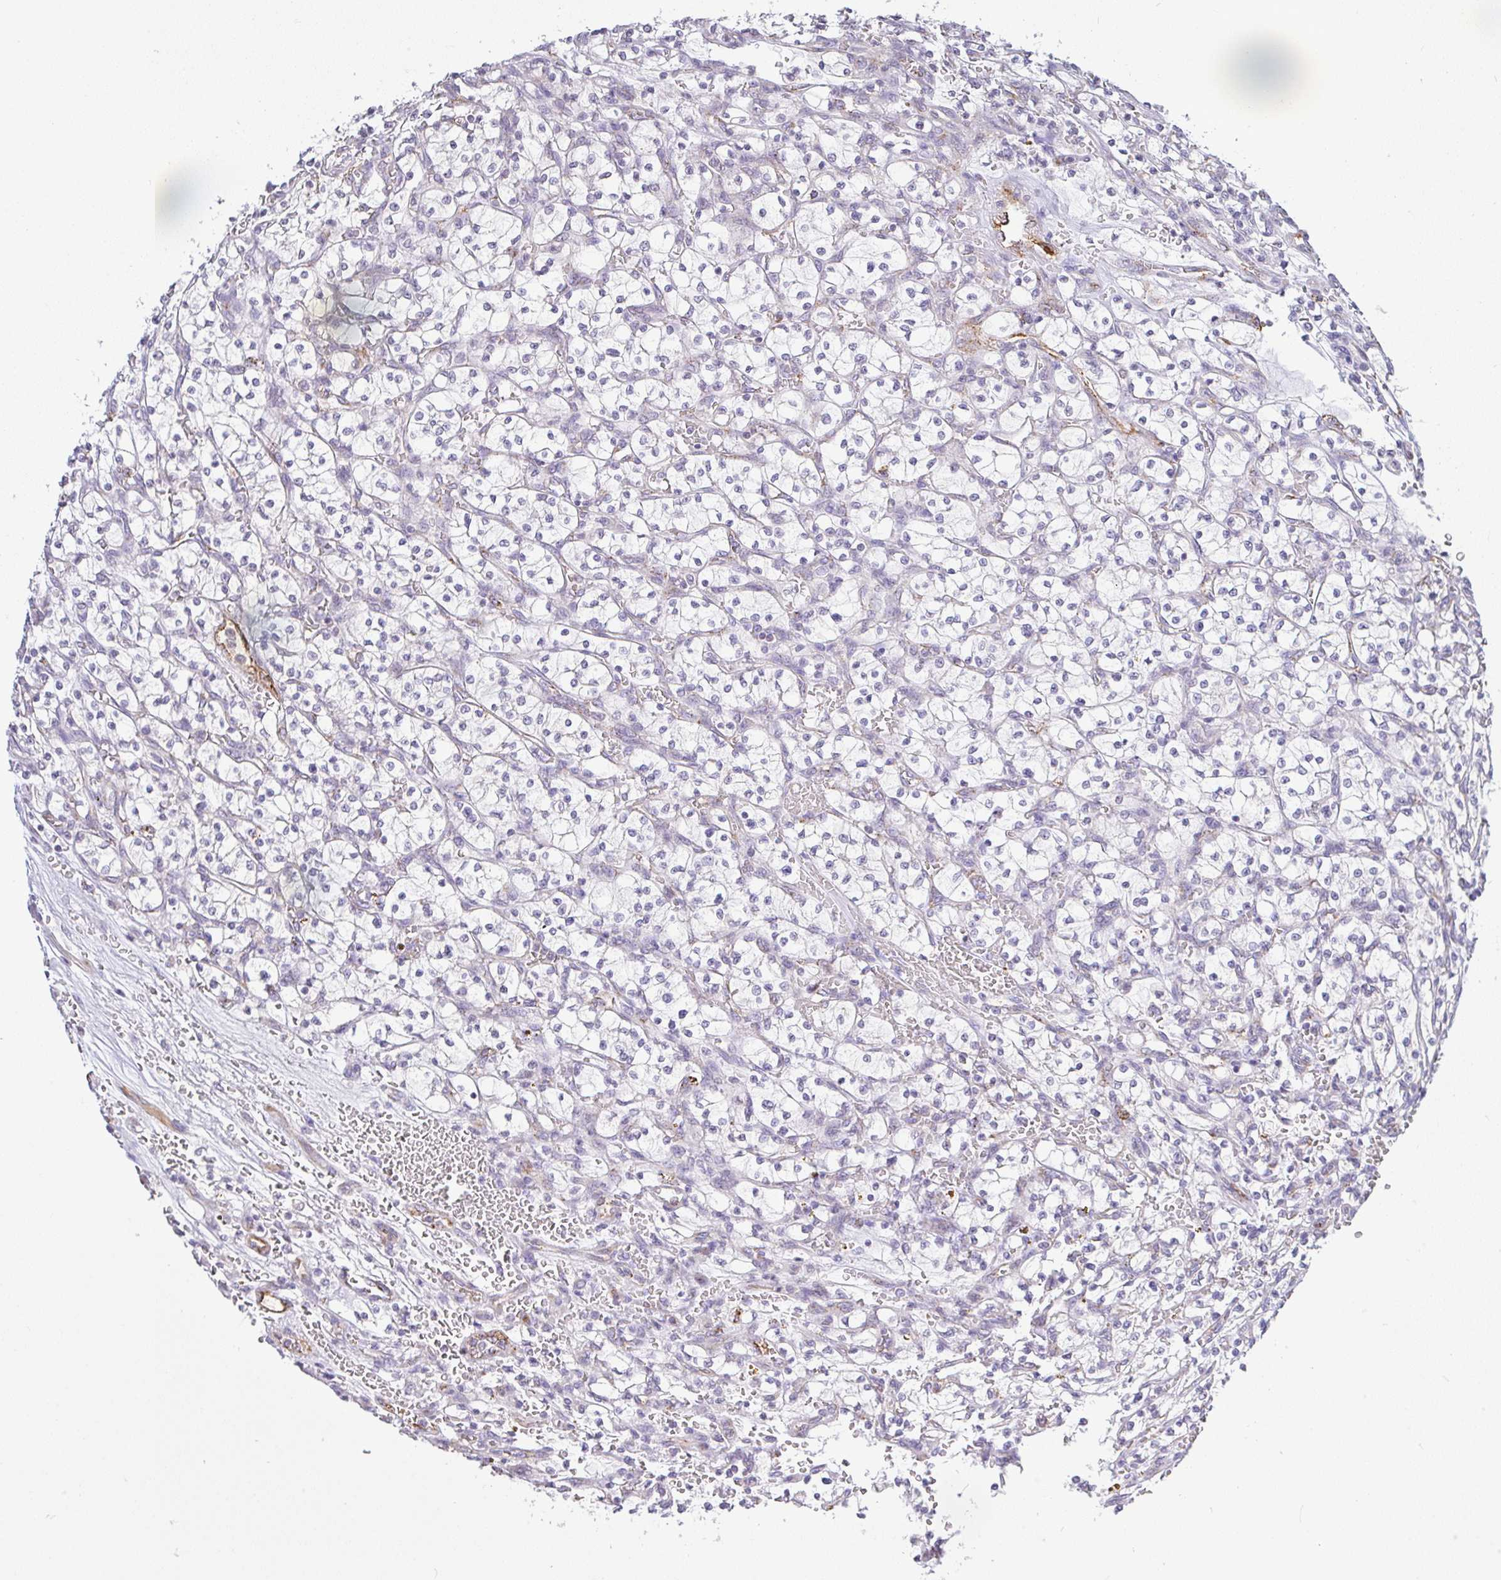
{"staining": {"intensity": "negative", "quantity": "none", "location": "none"}, "tissue": "renal cancer", "cell_type": "Tumor cells", "image_type": "cancer", "snomed": [{"axis": "morphology", "description": "Adenocarcinoma, NOS"}, {"axis": "topography", "description": "Kidney"}], "caption": "Protein analysis of renal cancer (adenocarcinoma) shows no significant positivity in tumor cells.", "gene": "PLCD4", "patient": {"sex": "female", "age": 64}}